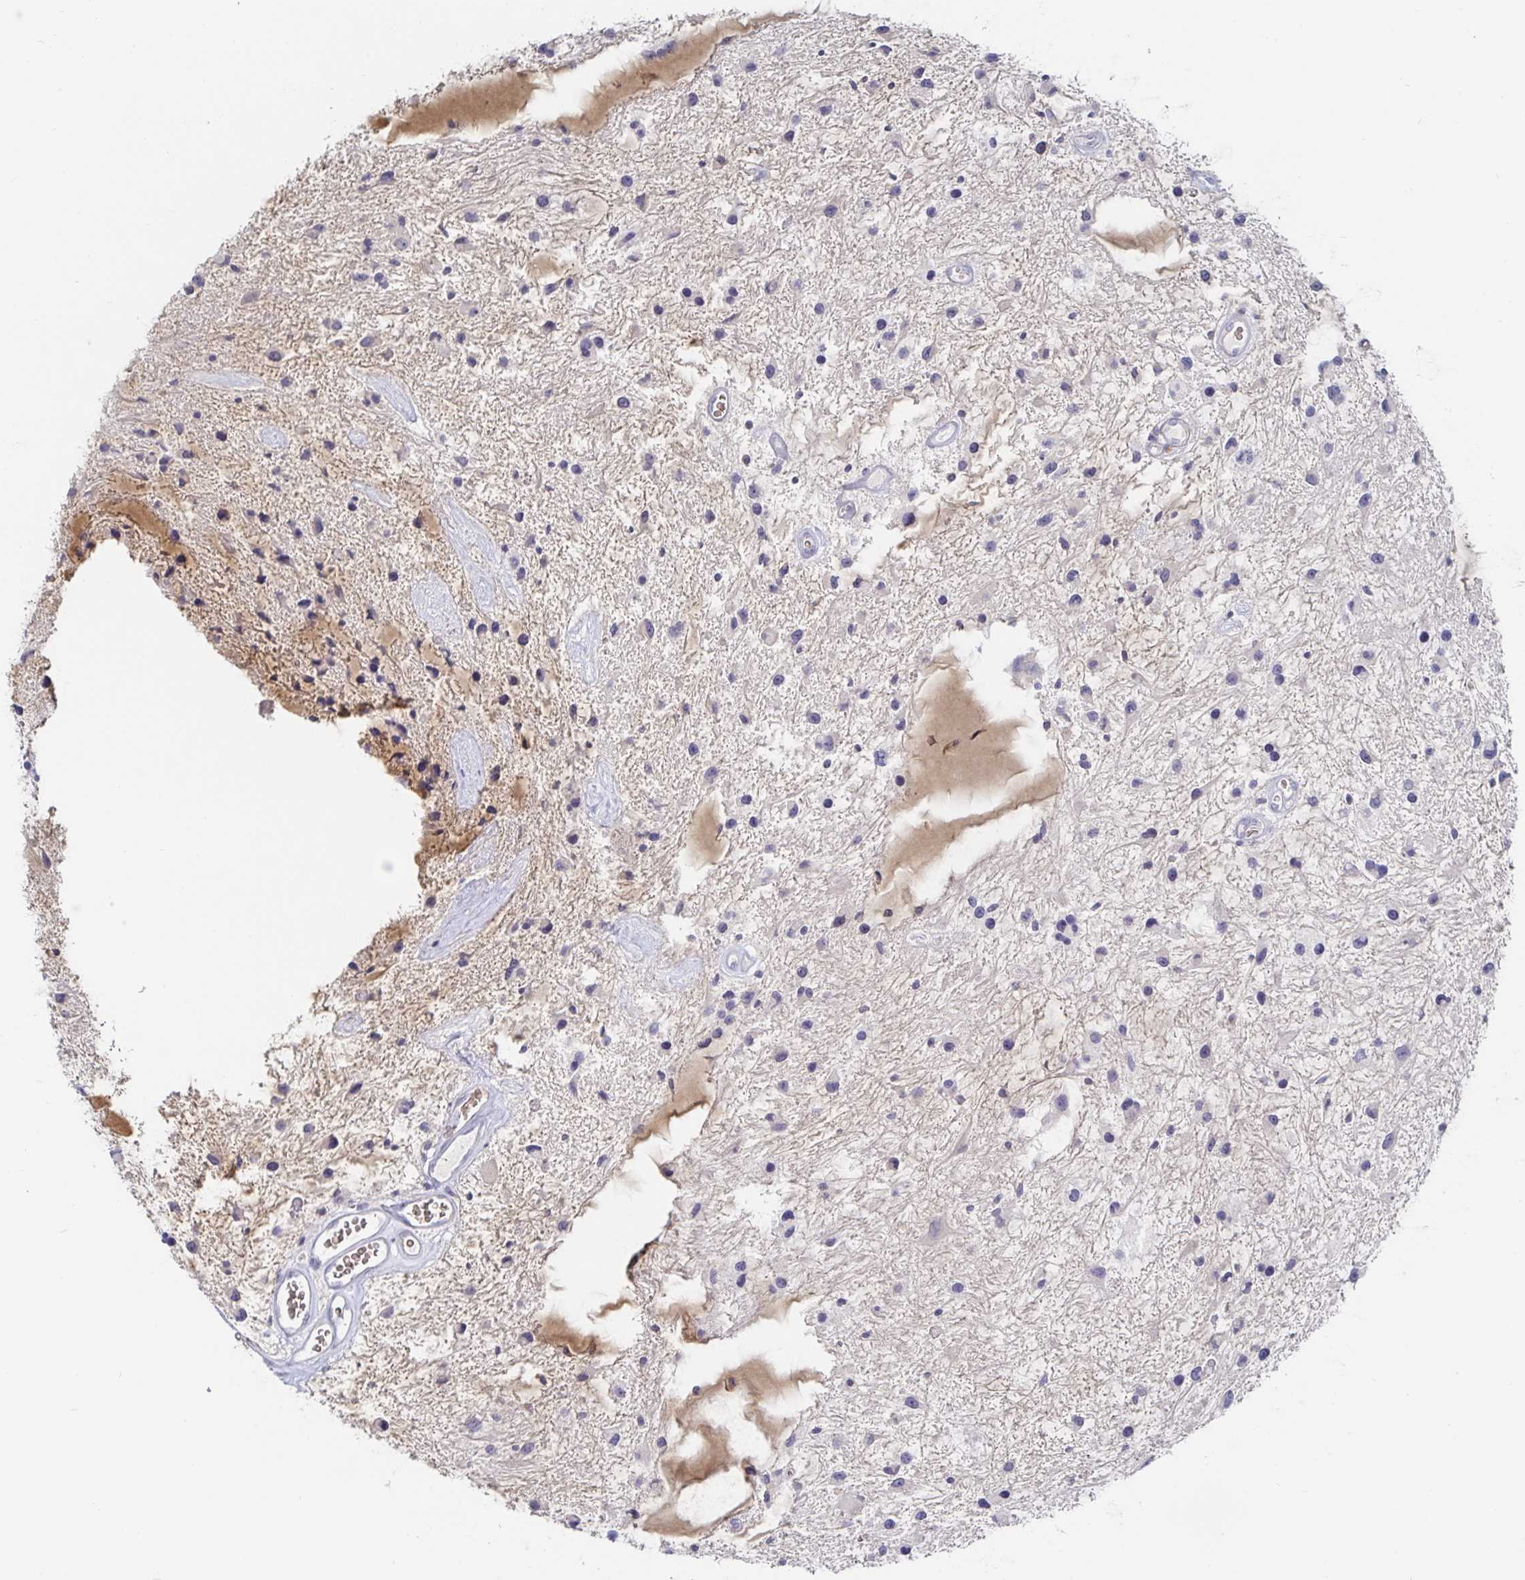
{"staining": {"intensity": "negative", "quantity": "none", "location": "none"}, "tissue": "glioma", "cell_type": "Tumor cells", "image_type": "cancer", "snomed": [{"axis": "morphology", "description": "Glioma, malignant, Low grade"}, {"axis": "topography", "description": "Cerebellum"}], "caption": "Low-grade glioma (malignant) stained for a protein using IHC shows no positivity tumor cells.", "gene": "SPPL3", "patient": {"sex": "female", "age": 14}}